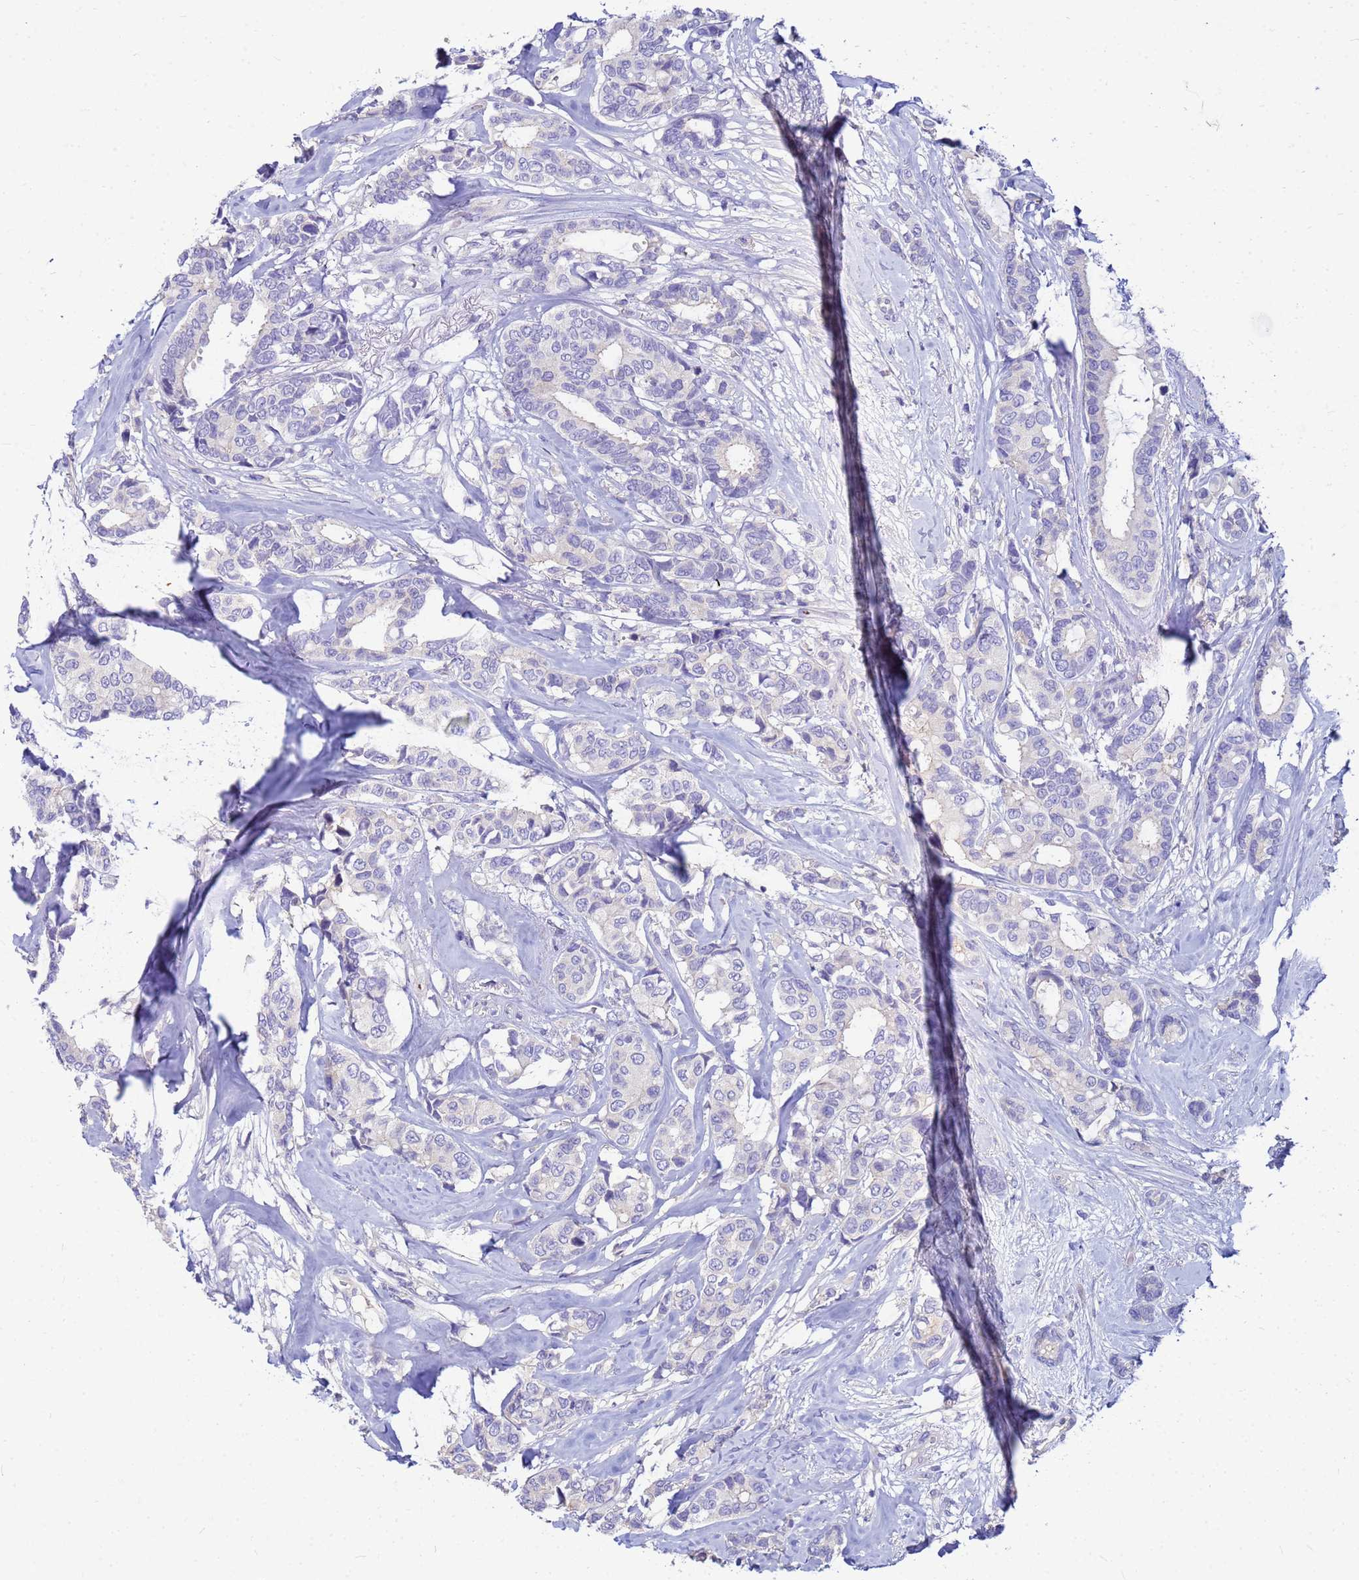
{"staining": {"intensity": "negative", "quantity": "none", "location": "none"}, "tissue": "breast cancer", "cell_type": "Tumor cells", "image_type": "cancer", "snomed": [{"axis": "morphology", "description": "Duct carcinoma"}, {"axis": "topography", "description": "Breast"}], "caption": "A micrograph of human breast cancer is negative for staining in tumor cells.", "gene": "DPRX", "patient": {"sex": "female", "age": 87}}